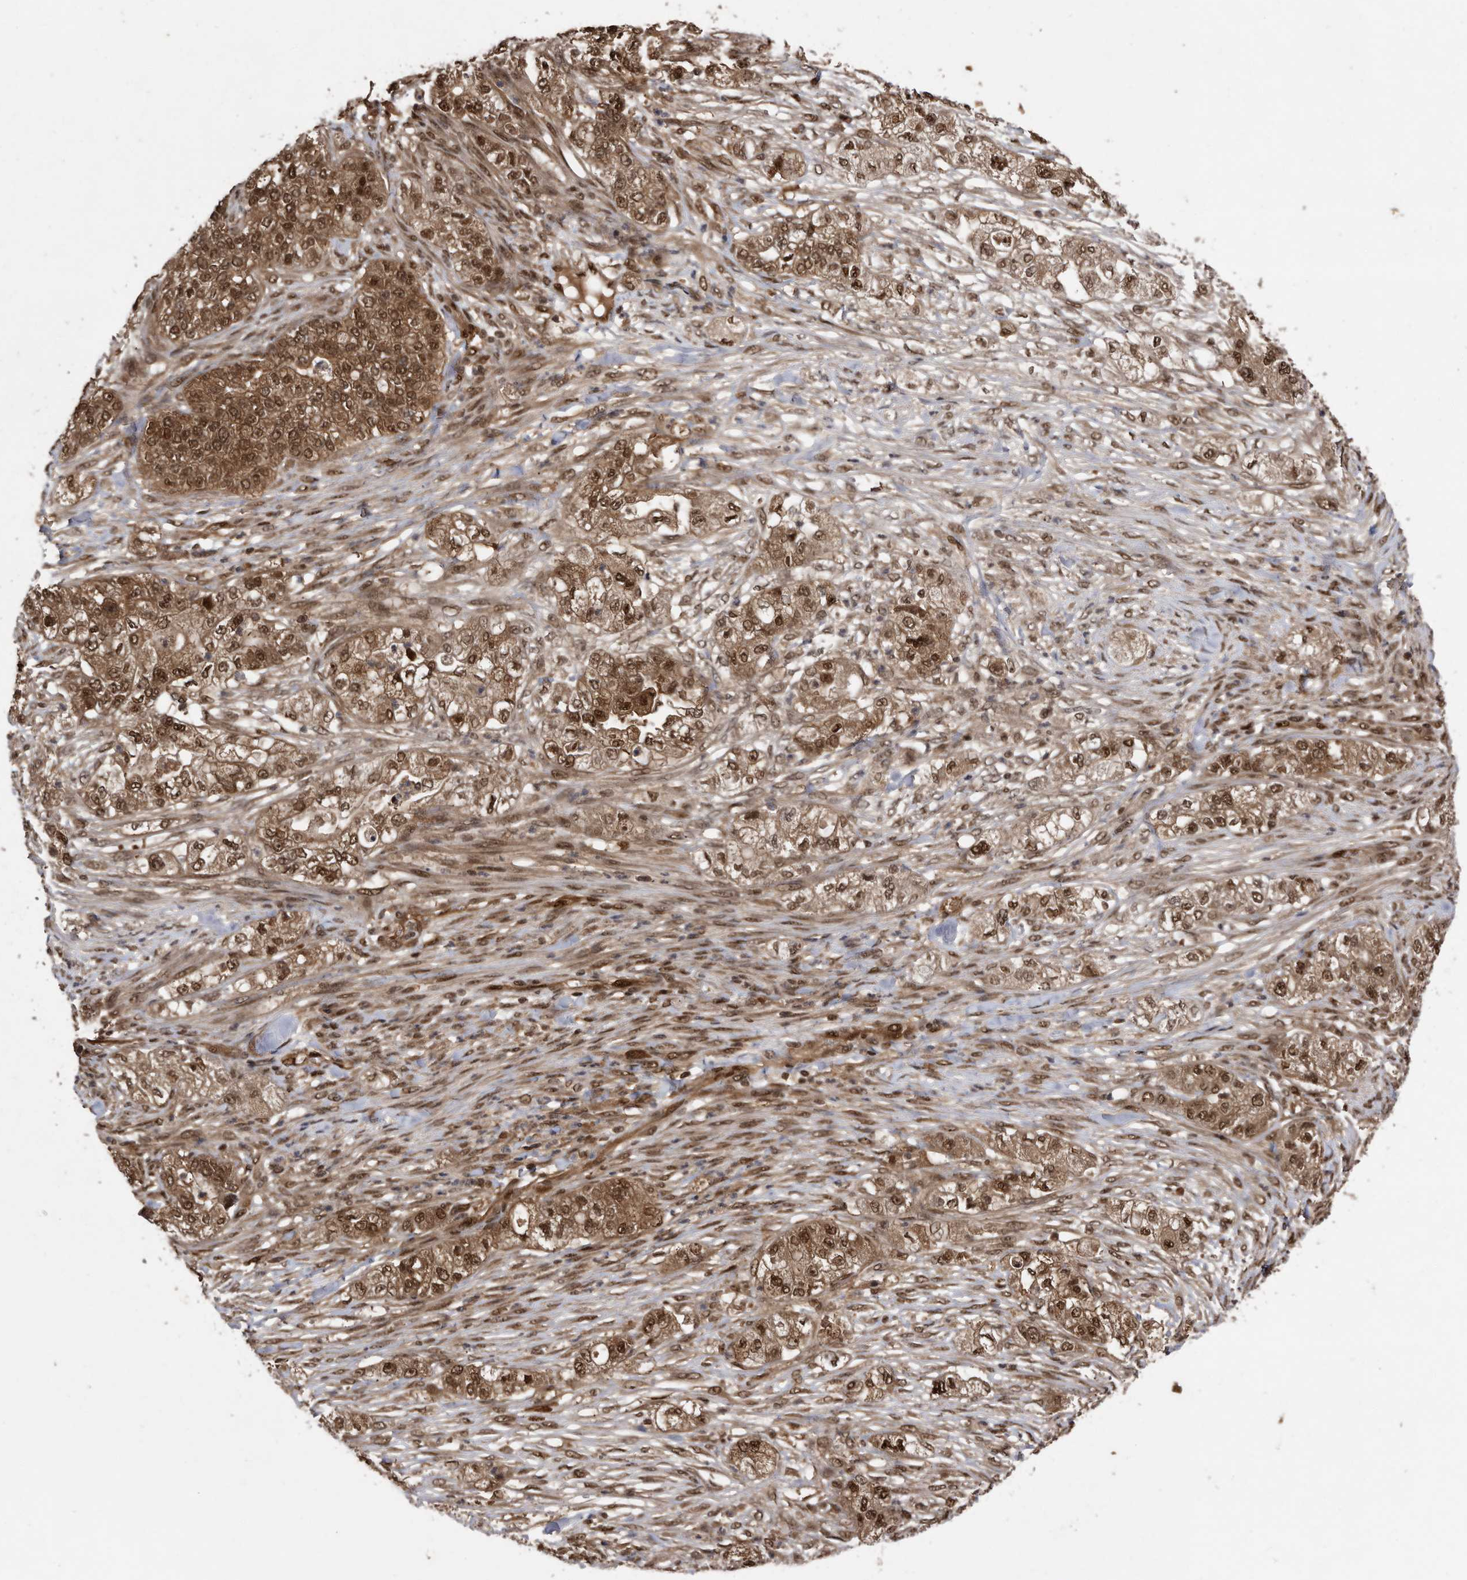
{"staining": {"intensity": "moderate", "quantity": ">75%", "location": "cytoplasmic/membranous,nuclear"}, "tissue": "pancreatic cancer", "cell_type": "Tumor cells", "image_type": "cancer", "snomed": [{"axis": "morphology", "description": "Adenocarcinoma, NOS"}, {"axis": "topography", "description": "Pancreas"}], "caption": "A micrograph showing moderate cytoplasmic/membranous and nuclear staining in about >75% of tumor cells in adenocarcinoma (pancreatic), as visualized by brown immunohistochemical staining.", "gene": "RAD23B", "patient": {"sex": "female", "age": 78}}